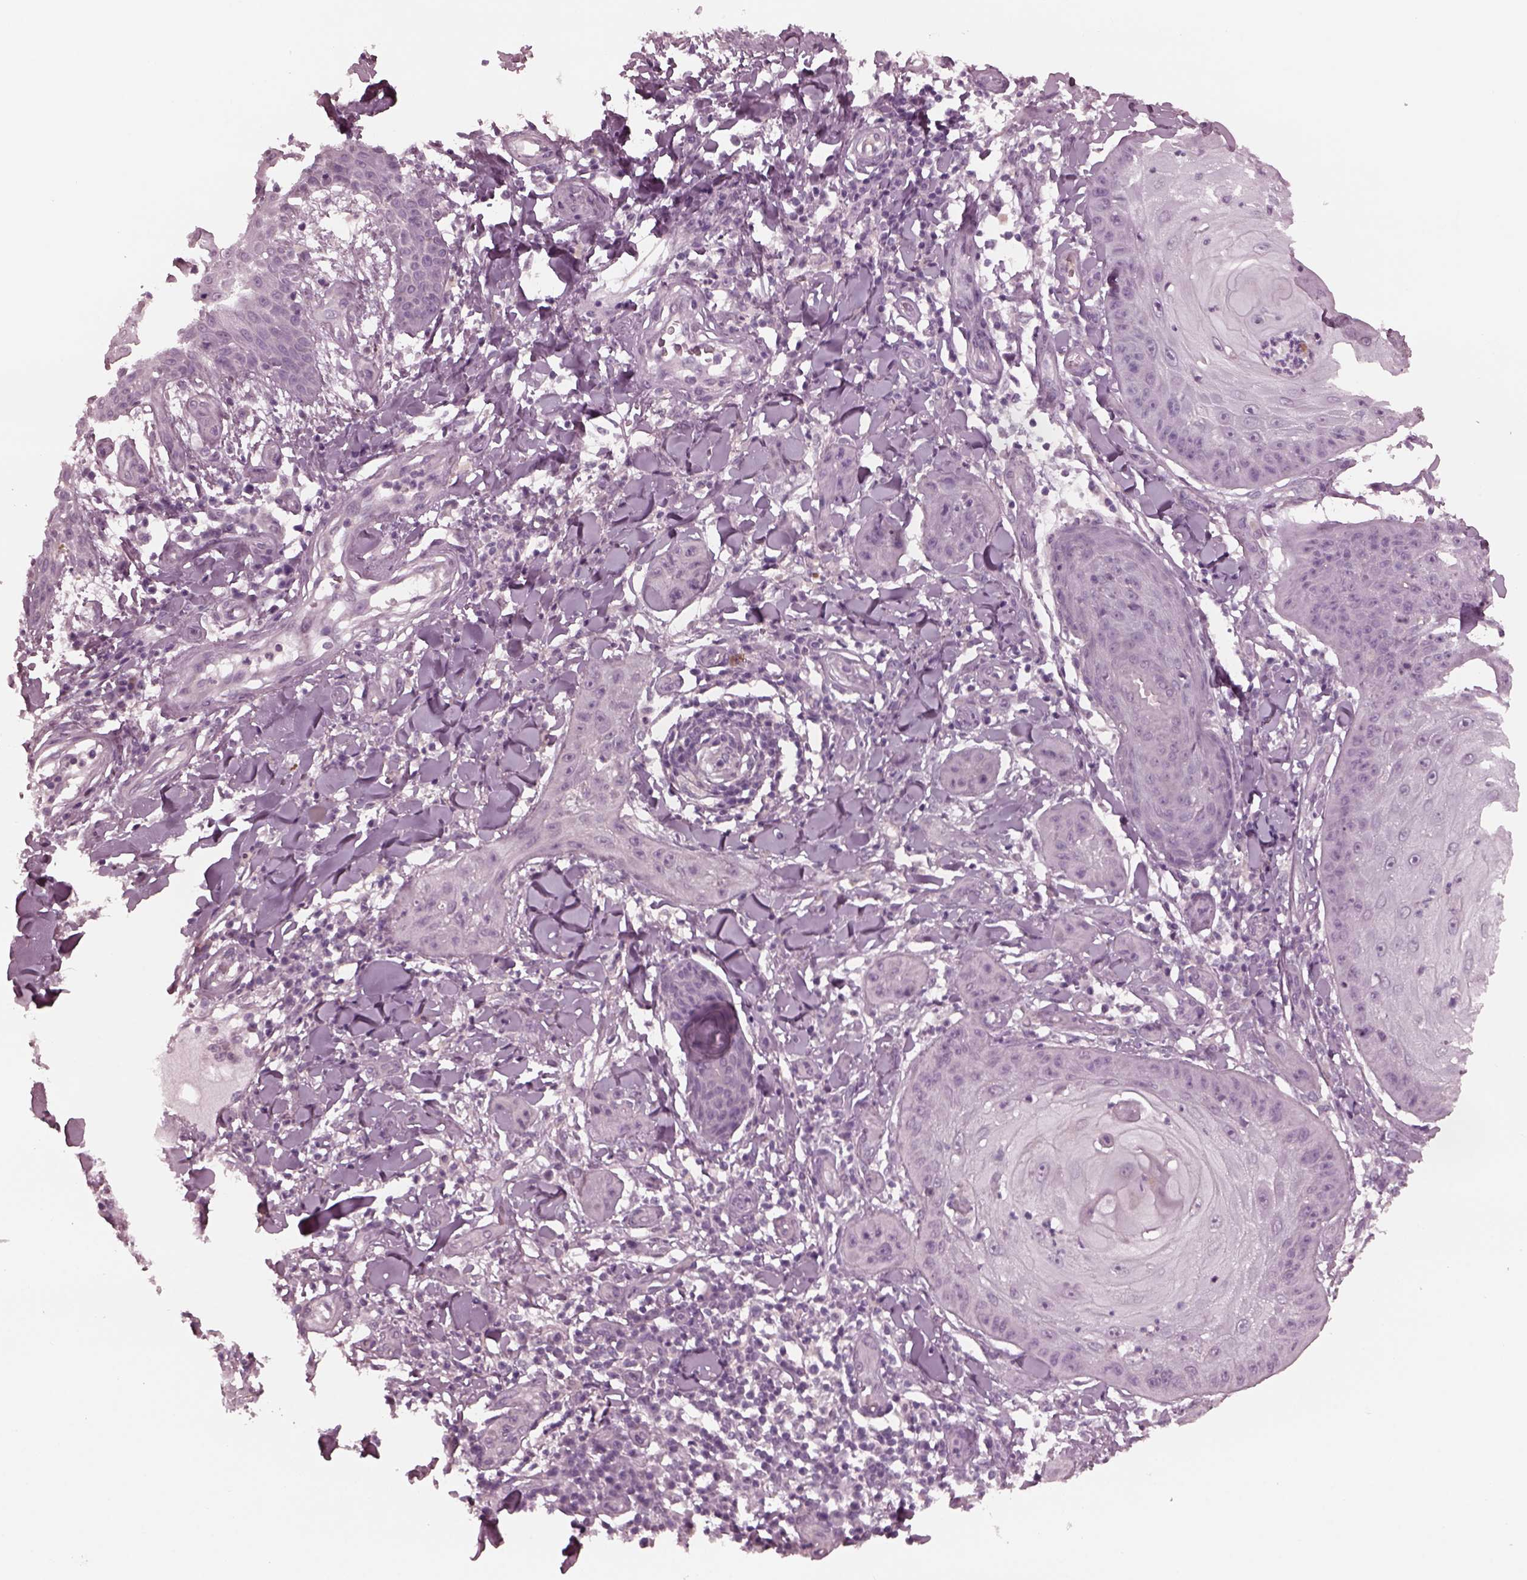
{"staining": {"intensity": "negative", "quantity": "none", "location": "none"}, "tissue": "skin cancer", "cell_type": "Tumor cells", "image_type": "cancer", "snomed": [{"axis": "morphology", "description": "Squamous cell carcinoma, NOS"}, {"axis": "topography", "description": "Skin"}], "caption": "Immunohistochemistry image of human squamous cell carcinoma (skin) stained for a protein (brown), which shows no positivity in tumor cells. (DAB (3,3'-diaminobenzidine) immunohistochemistry (IHC) visualized using brightfield microscopy, high magnification).", "gene": "YY2", "patient": {"sex": "male", "age": 70}}